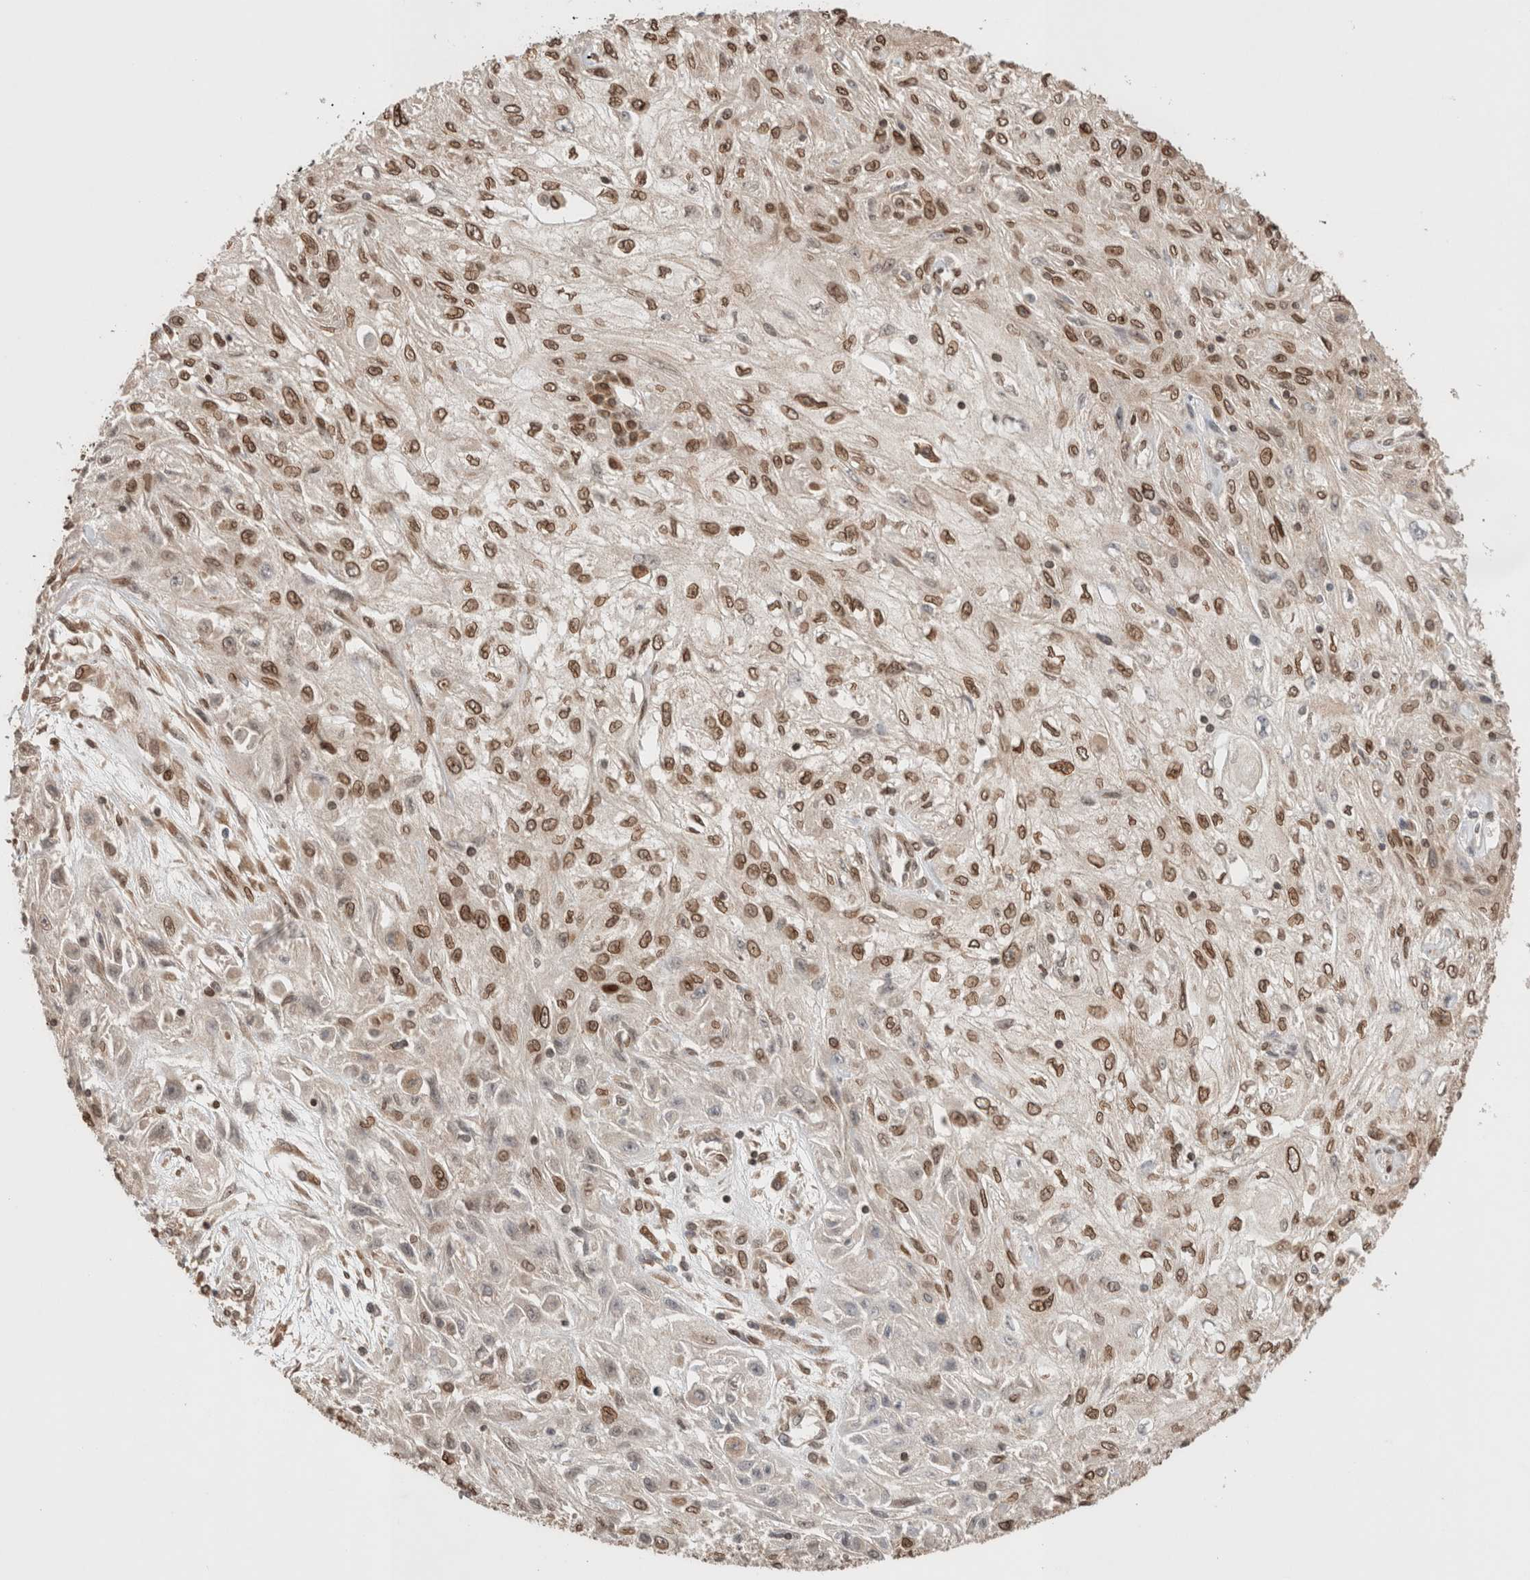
{"staining": {"intensity": "moderate", "quantity": ">75%", "location": "cytoplasmic/membranous,nuclear"}, "tissue": "skin cancer", "cell_type": "Tumor cells", "image_type": "cancer", "snomed": [{"axis": "morphology", "description": "Squamous cell carcinoma, NOS"}, {"axis": "morphology", "description": "Squamous cell carcinoma, metastatic, NOS"}, {"axis": "topography", "description": "Skin"}, {"axis": "topography", "description": "Lymph node"}], "caption": "Brown immunohistochemical staining in human squamous cell carcinoma (skin) shows moderate cytoplasmic/membranous and nuclear expression in about >75% of tumor cells.", "gene": "TPR", "patient": {"sex": "male", "age": 75}}